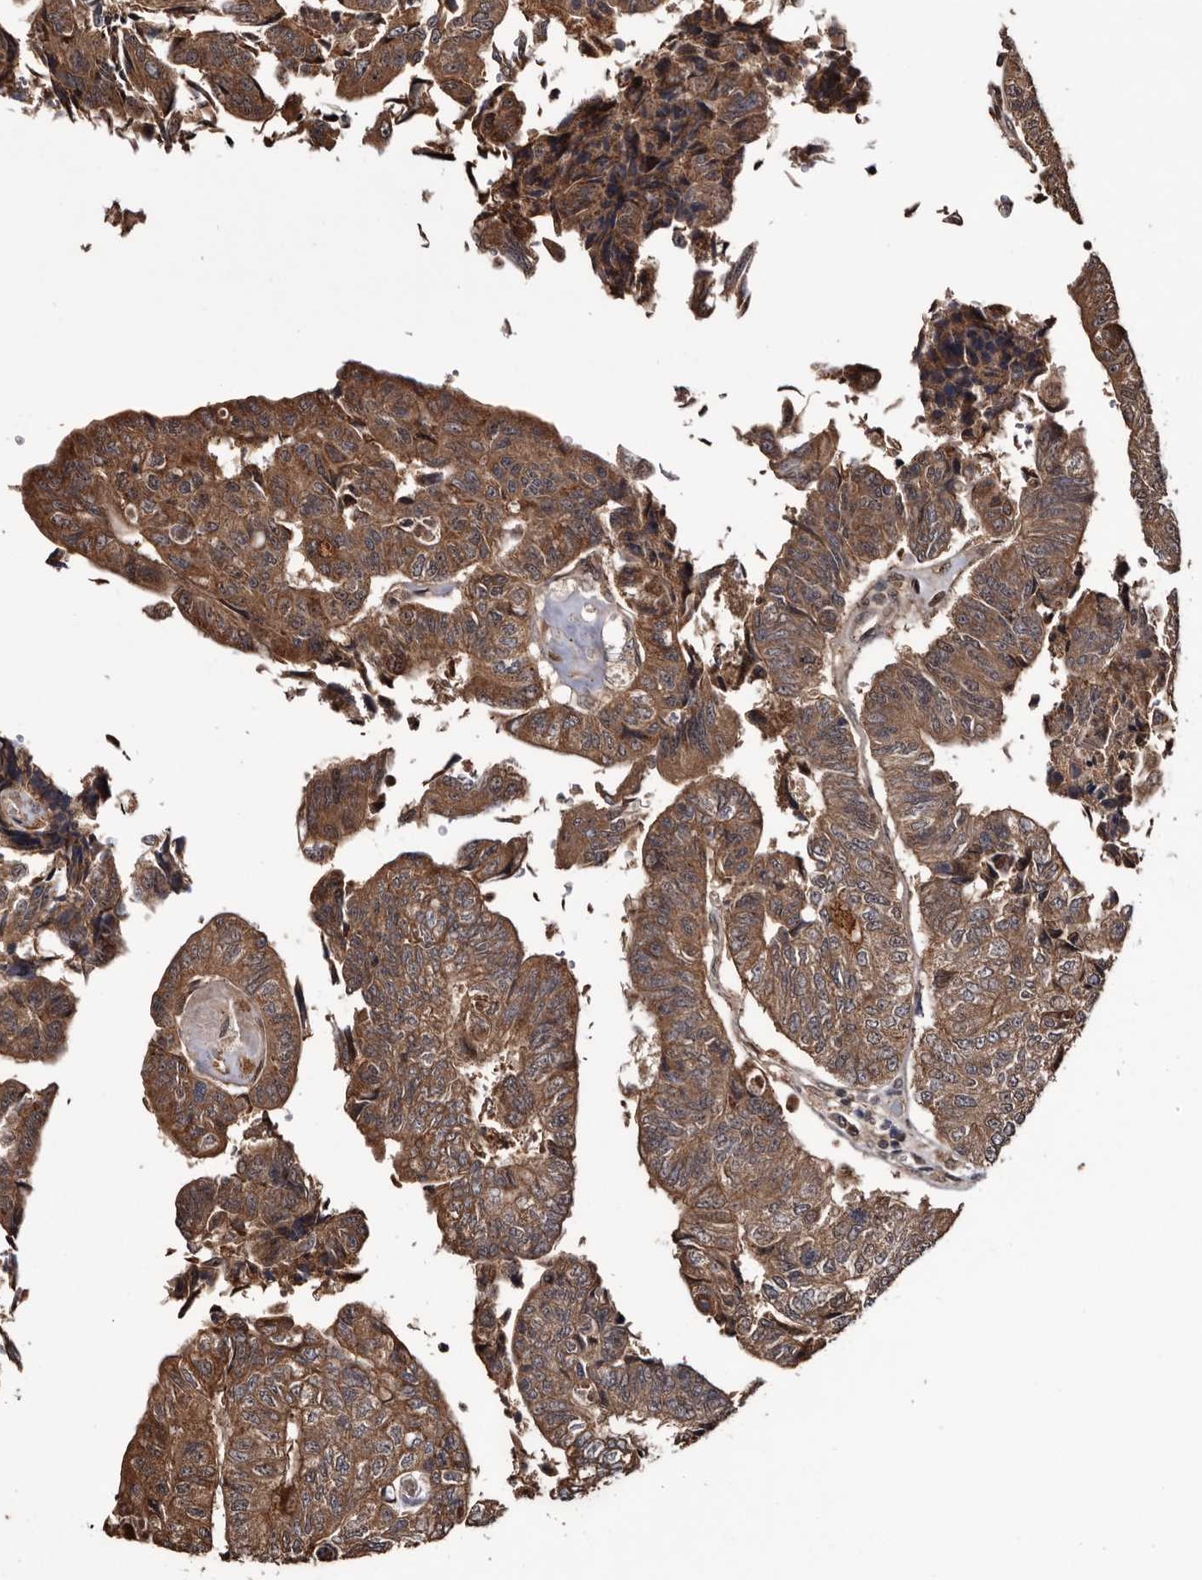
{"staining": {"intensity": "moderate", "quantity": ">75%", "location": "cytoplasmic/membranous"}, "tissue": "colorectal cancer", "cell_type": "Tumor cells", "image_type": "cancer", "snomed": [{"axis": "morphology", "description": "Adenocarcinoma, NOS"}, {"axis": "topography", "description": "Colon"}], "caption": "The histopathology image reveals immunohistochemical staining of colorectal adenocarcinoma. There is moderate cytoplasmic/membranous expression is seen in about >75% of tumor cells.", "gene": "TTI2", "patient": {"sex": "female", "age": 67}}